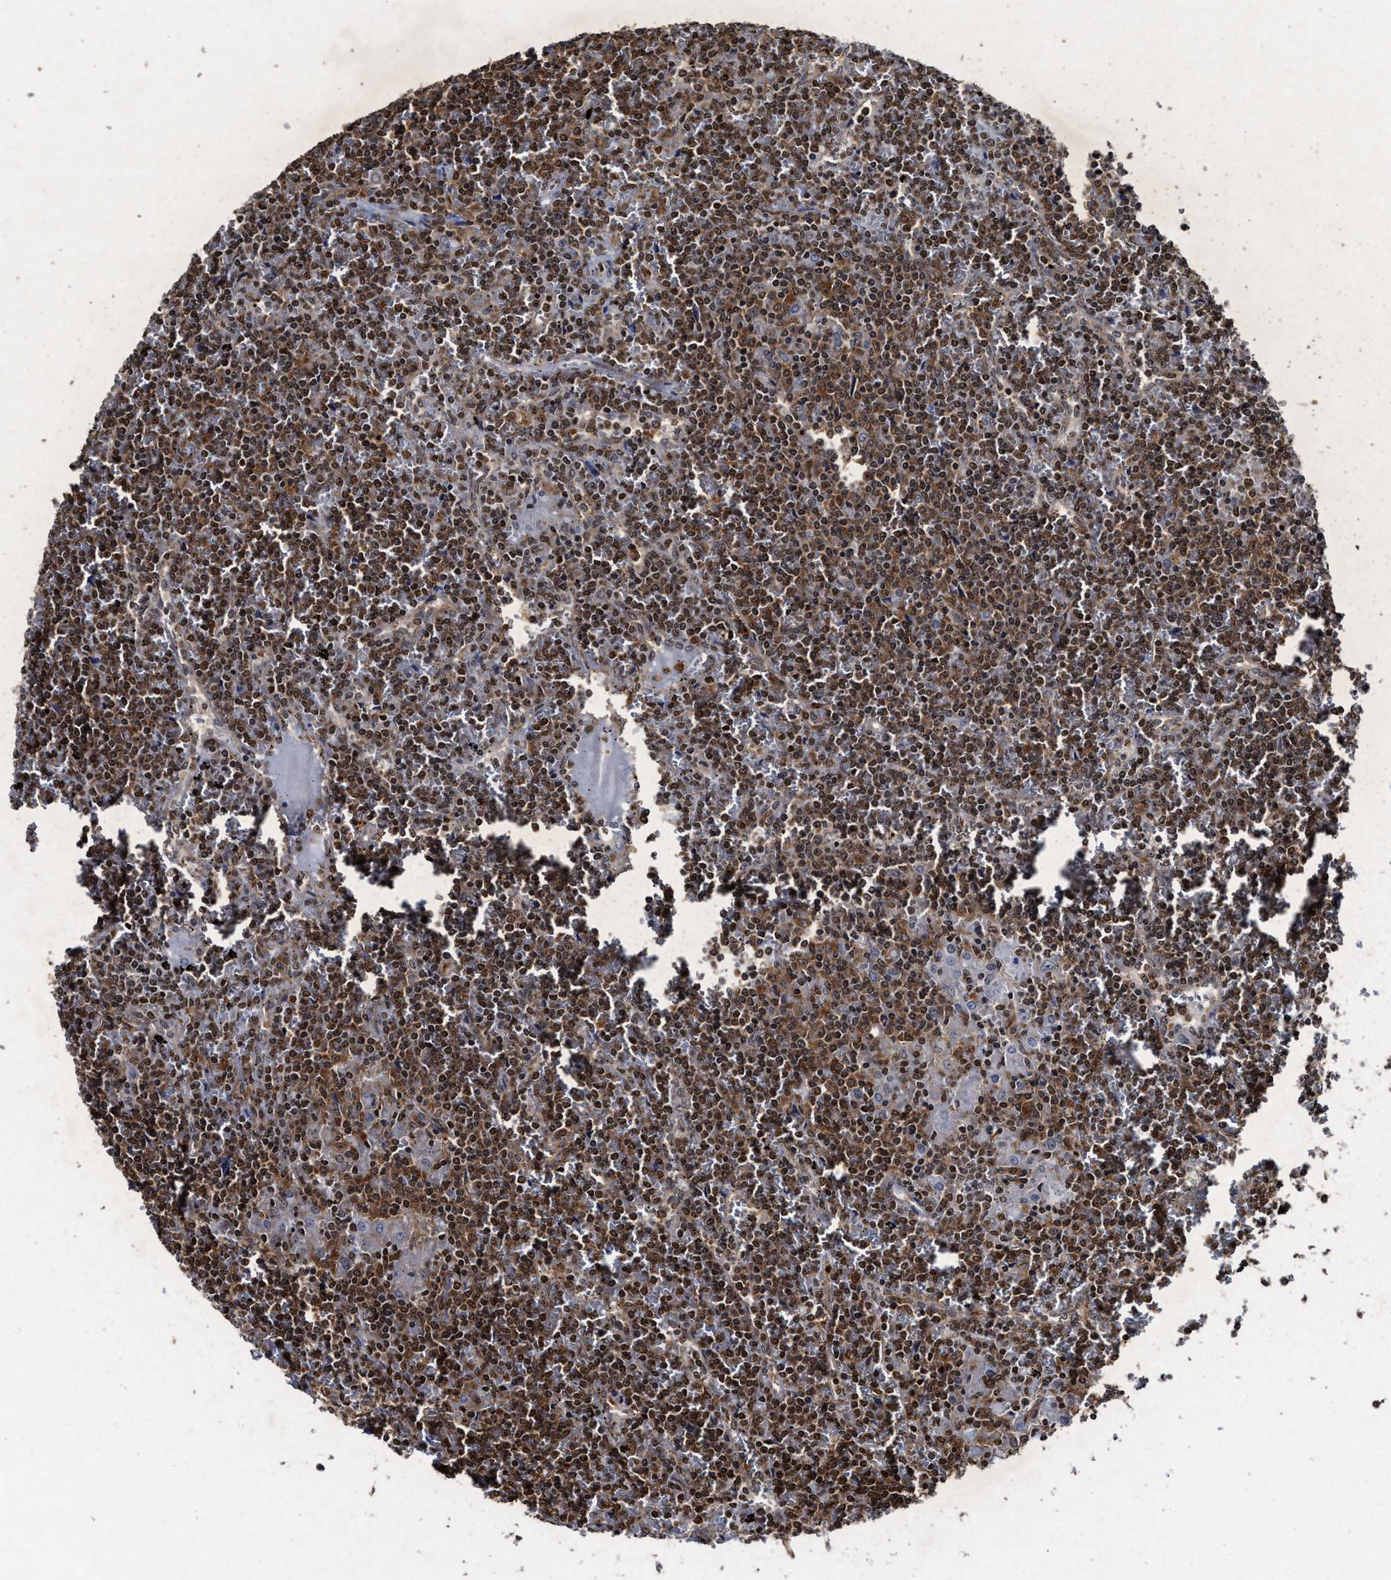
{"staining": {"intensity": "strong", "quantity": ">75%", "location": "cytoplasmic/membranous,nuclear"}, "tissue": "lymphoma", "cell_type": "Tumor cells", "image_type": "cancer", "snomed": [{"axis": "morphology", "description": "Malignant lymphoma, non-Hodgkin's type, Low grade"}, {"axis": "topography", "description": "Spleen"}], "caption": "This is a histology image of immunohistochemistry staining of lymphoma, which shows strong positivity in the cytoplasmic/membranous and nuclear of tumor cells.", "gene": "ALYREF", "patient": {"sex": "female", "age": 19}}